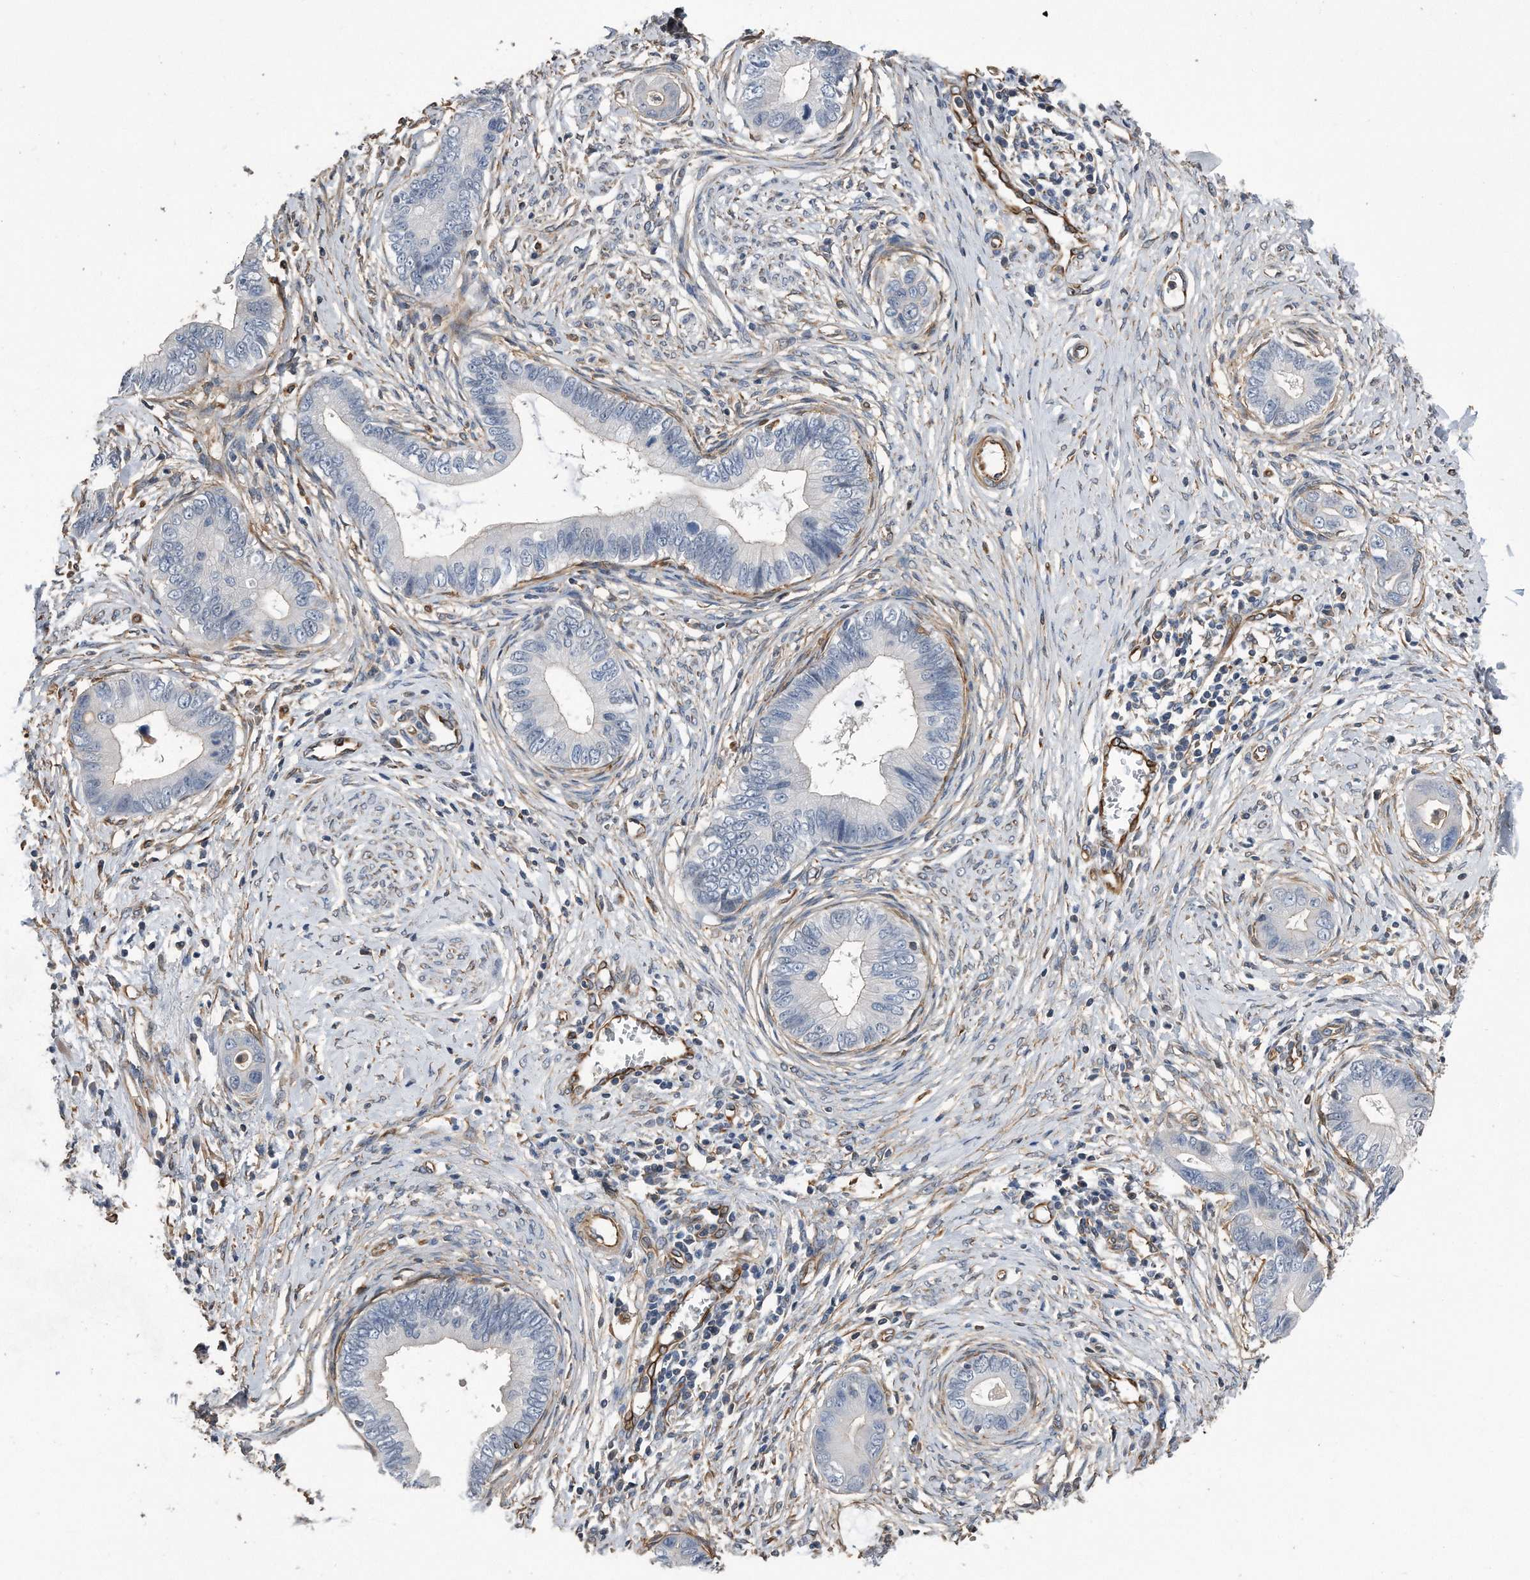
{"staining": {"intensity": "negative", "quantity": "none", "location": "none"}, "tissue": "cervical cancer", "cell_type": "Tumor cells", "image_type": "cancer", "snomed": [{"axis": "morphology", "description": "Adenocarcinoma, NOS"}, {"axis": "topography", "description": "Cervix"}], "caption": "DAB (3,3'-diaminobenzidine) immunohistochemical staining of adenocarcinoma (cervical) displays no significant expression in tumor cells.", "gene": "GPC1", "patient": {"sex": "female", "age": 44}}